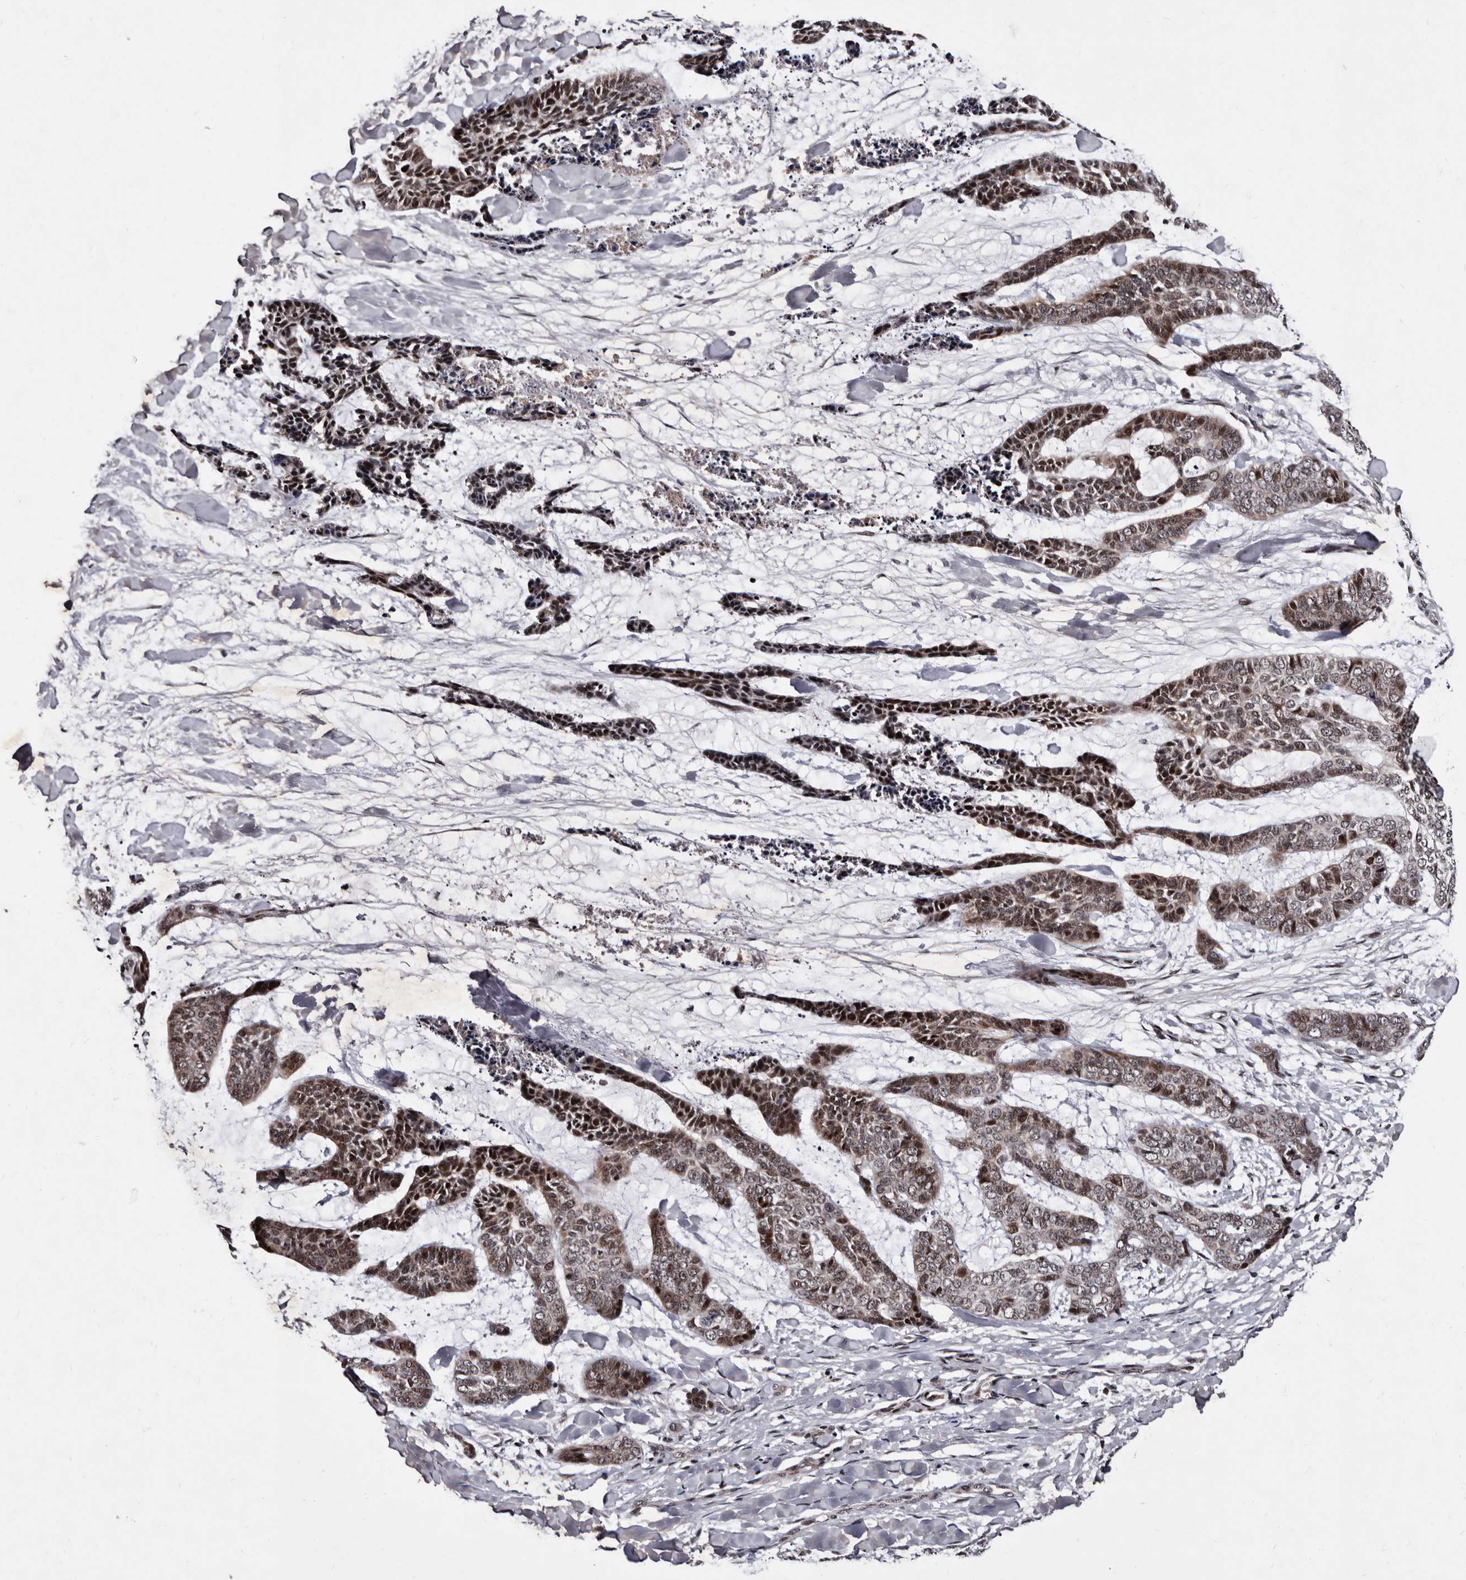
{"staining": {"intensity": "weak", "quantity": "25%-75%", "location": "cytoplasmic/membranous"}, "tissue": "skin cancer", "cell_type": "Tumor cells", "image_type": "cancer", "snomed": [{"axis": "morphology", "description": "Basal cell carcinoma"}, {"axis": "topography", "description": "Skin"}], "caption": "High-power microscopy captured an immunohistochemistry histopathology image of skin cancer, revealing weak cytoplasmic/membranous staining in about 25%-75% of tumor cells.", "gene": "TNKS", "patient": {"sex": "female", "age": 64}}